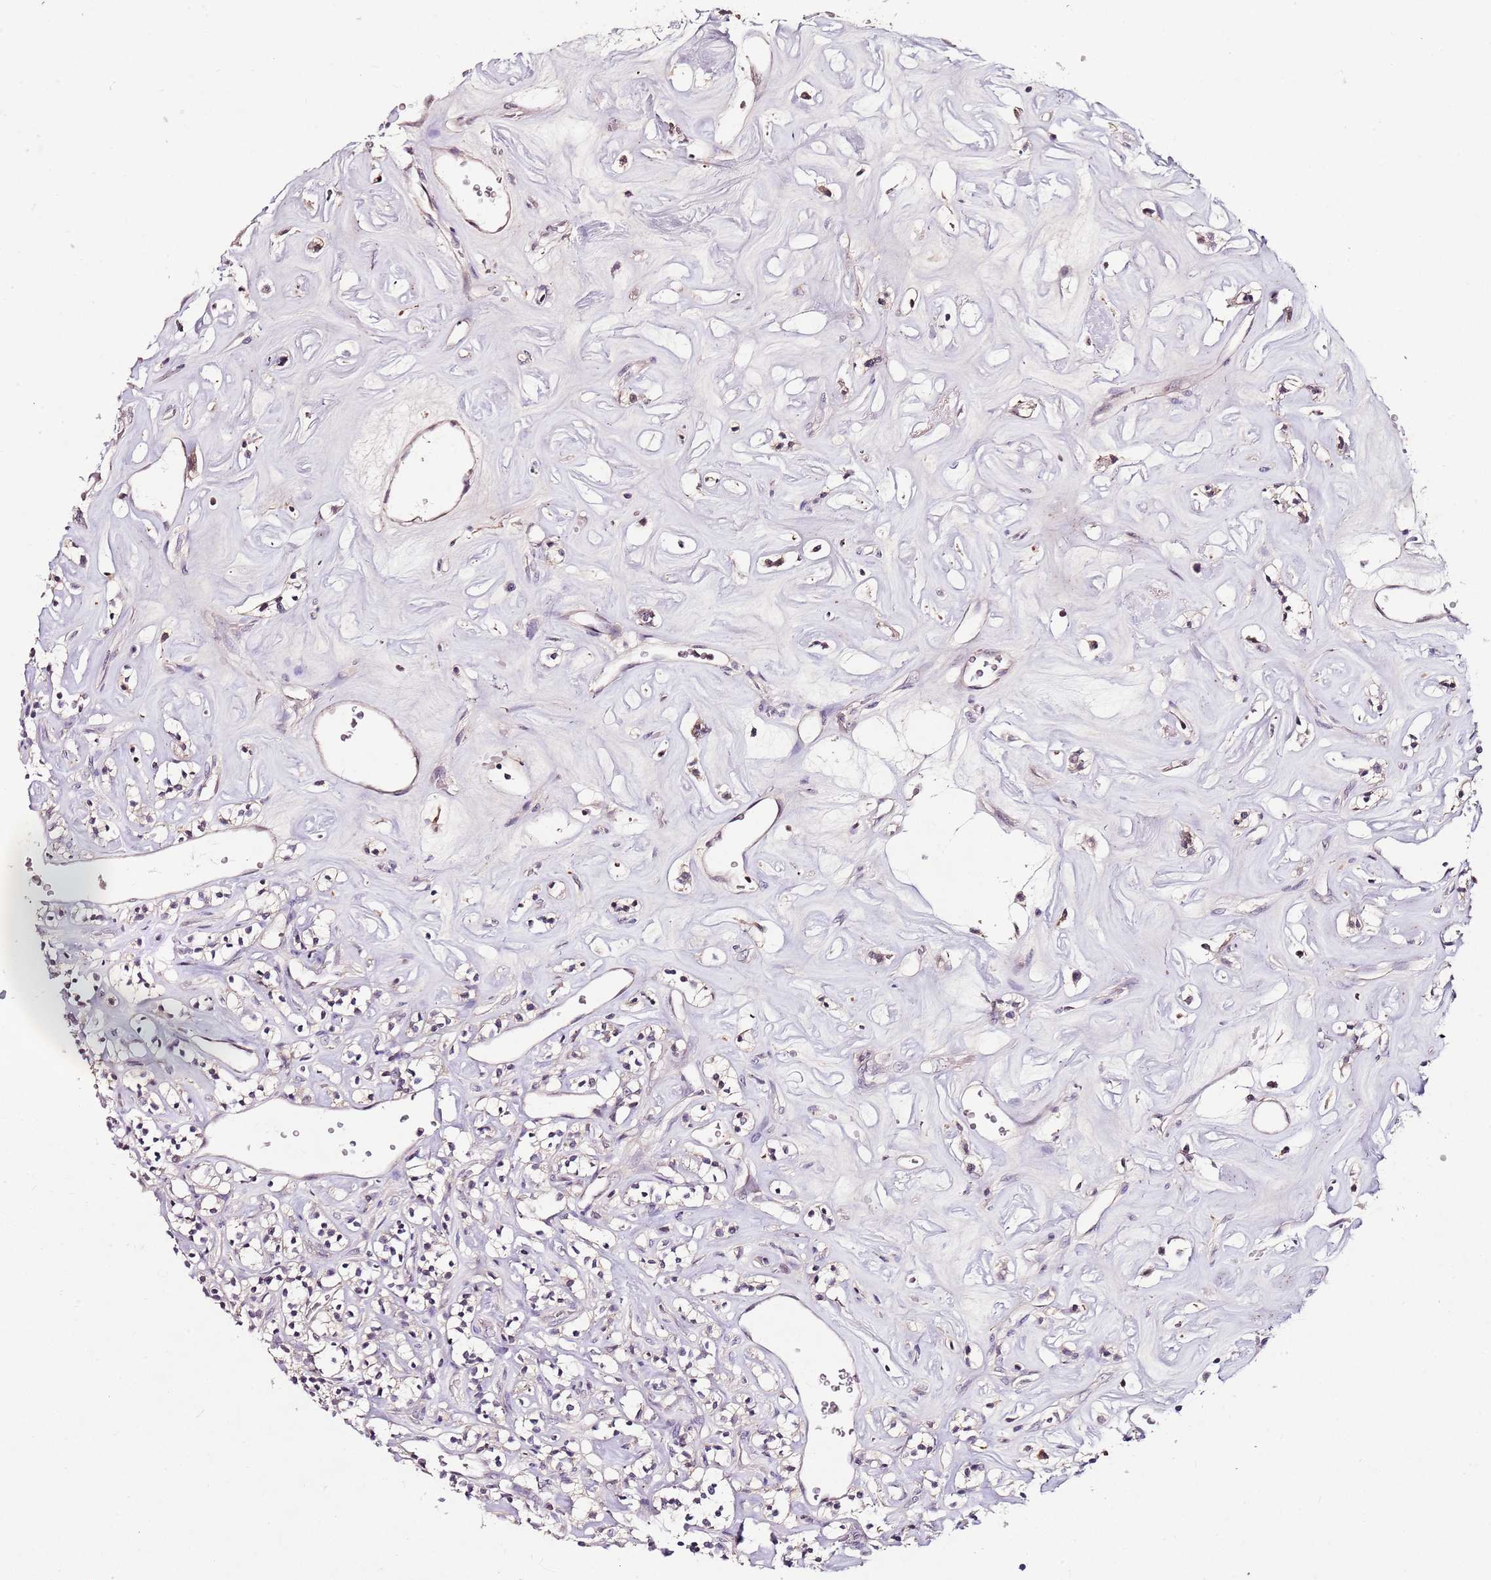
{"staining": {"intensity": "negative", "quantity": "none", "location": "none"}, "tissue": "renal cancer", "cell_type": "Tumor cells", "image_type": "cancer", "snomed": [{"axis": "morphology", "description": "Adenocarcinoma, NOS"}, {"axis": "topography", "description": "Kidney"}], "caption": "High magnification brightfield microscopy of renal adenocarcinoma stained with DAB (brown) and counterstained with hematoxylin (blue): tumor cells show no significant positivity.", "gene": "NRDE2", "patient": {"sex": "male", "age": 77}}